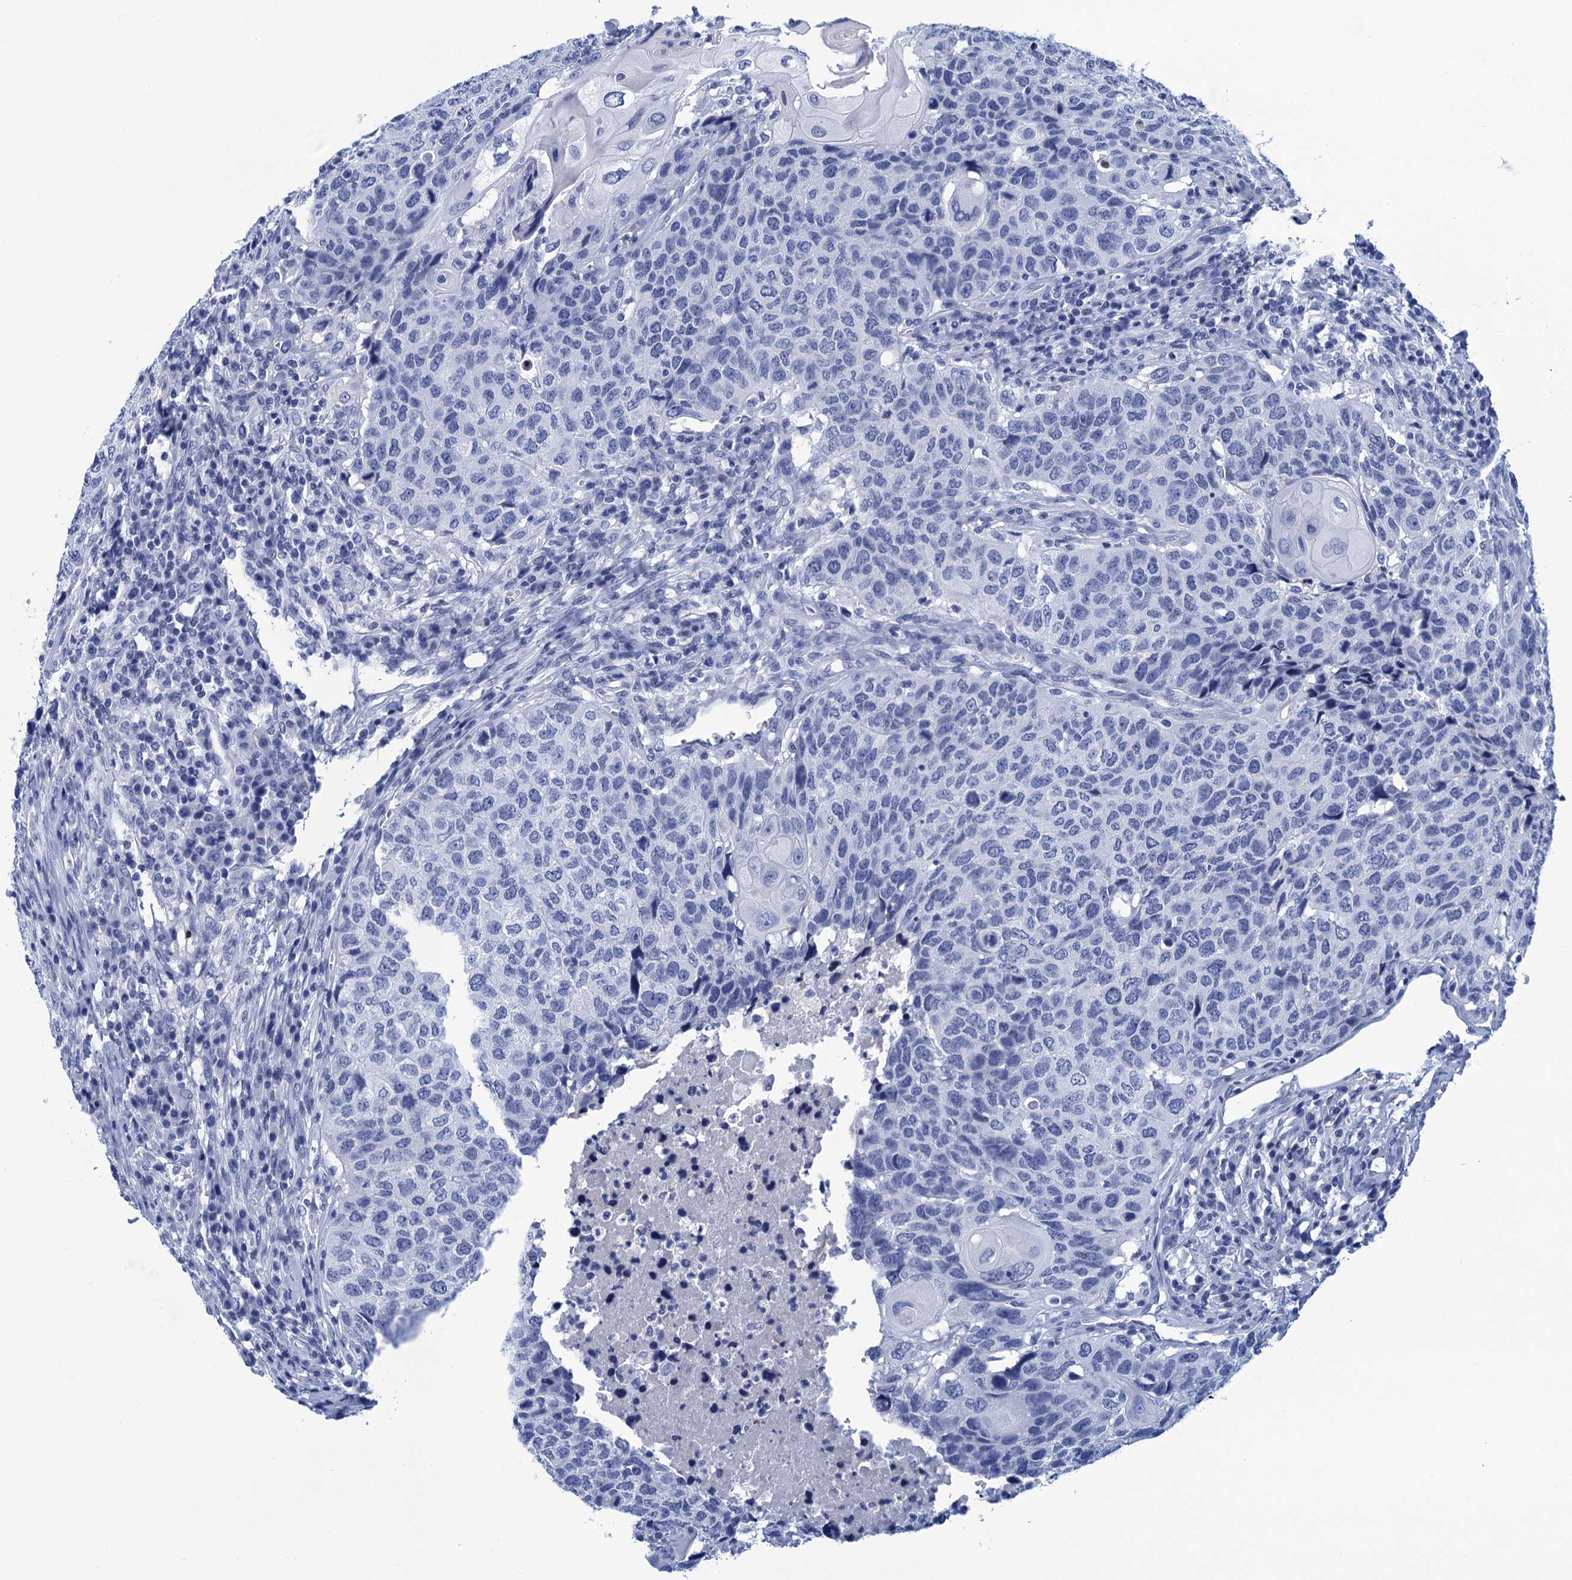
{"staining": {"intensity": "negative", "quantity": "none", "location": "none"}, "tissue": "head and neck cancer", "cell_type": "Tumor cells", "image_type": "cancer", "snomed": [{"axis": "morphology", "description": "Squamous cell carcinoma, NOS"}, {"axis": "topography", "description": "Head-Neck"}], "caption": "Immunohistochemical staining of head and neck cancer demonstrates no significant positivity in tumor cells.", "gene": "METTL25", "patient": {"sex": "male", "age": 66}}